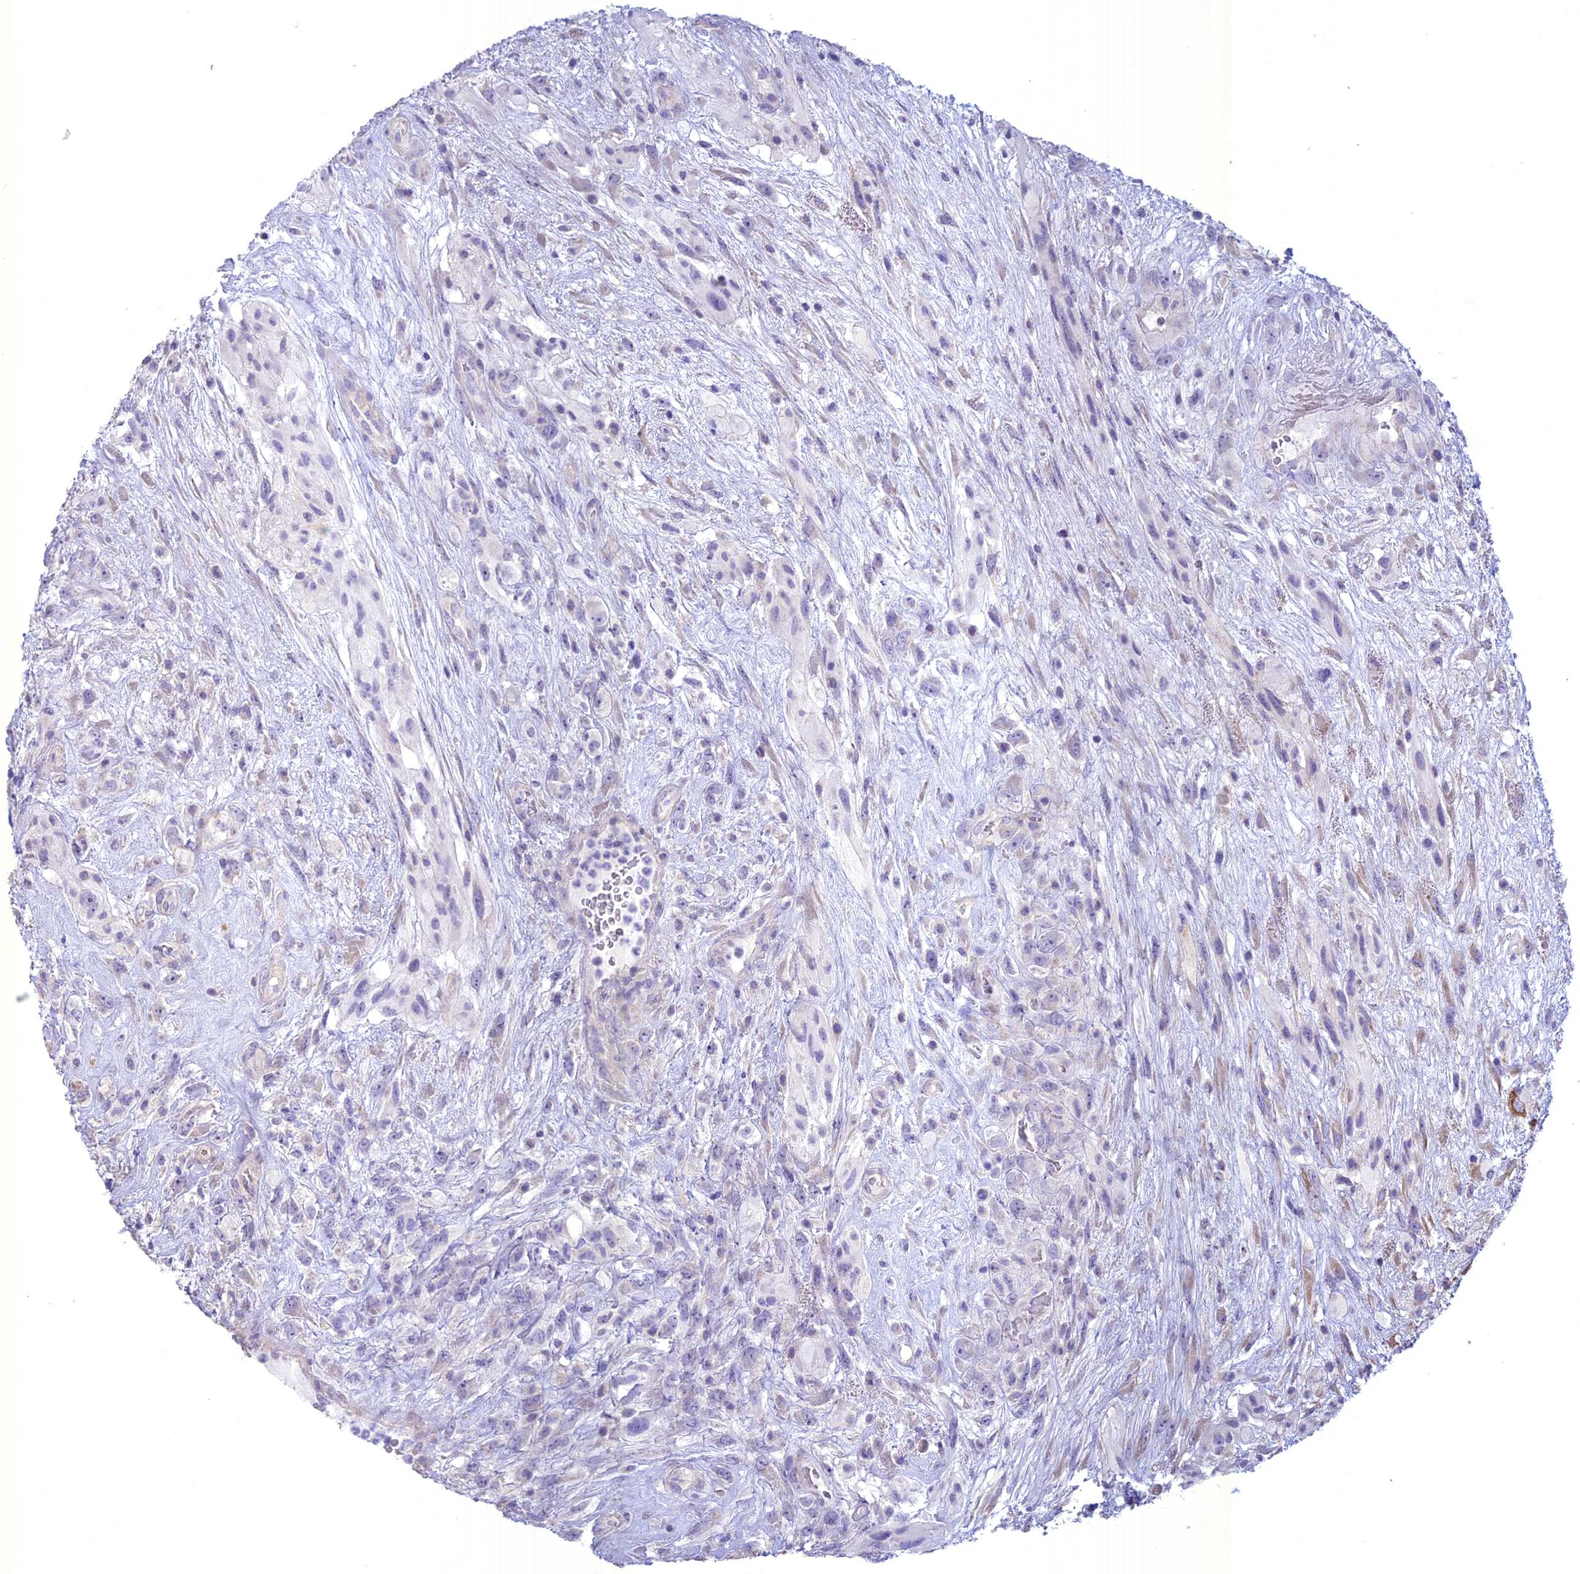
{"staining": {"intensity": "negative", "quantity": "none", "location": "none"}, "tissue": "glioma", "cell_type": "Tumor cells", "image_type": "cancer", "snomed": [{"axis": "morphology", "description": "Glioma, malignant, High grade"}, {"axis": "topography", "description": "Brain"}], "caption": "High power microscopy image of an IHC histopathology image of malignant high-grade glioma, revealing no significant positivity in tumor cells.", "gene": "SPHKAP", "patient": {"sex": "male", "age": 61}}